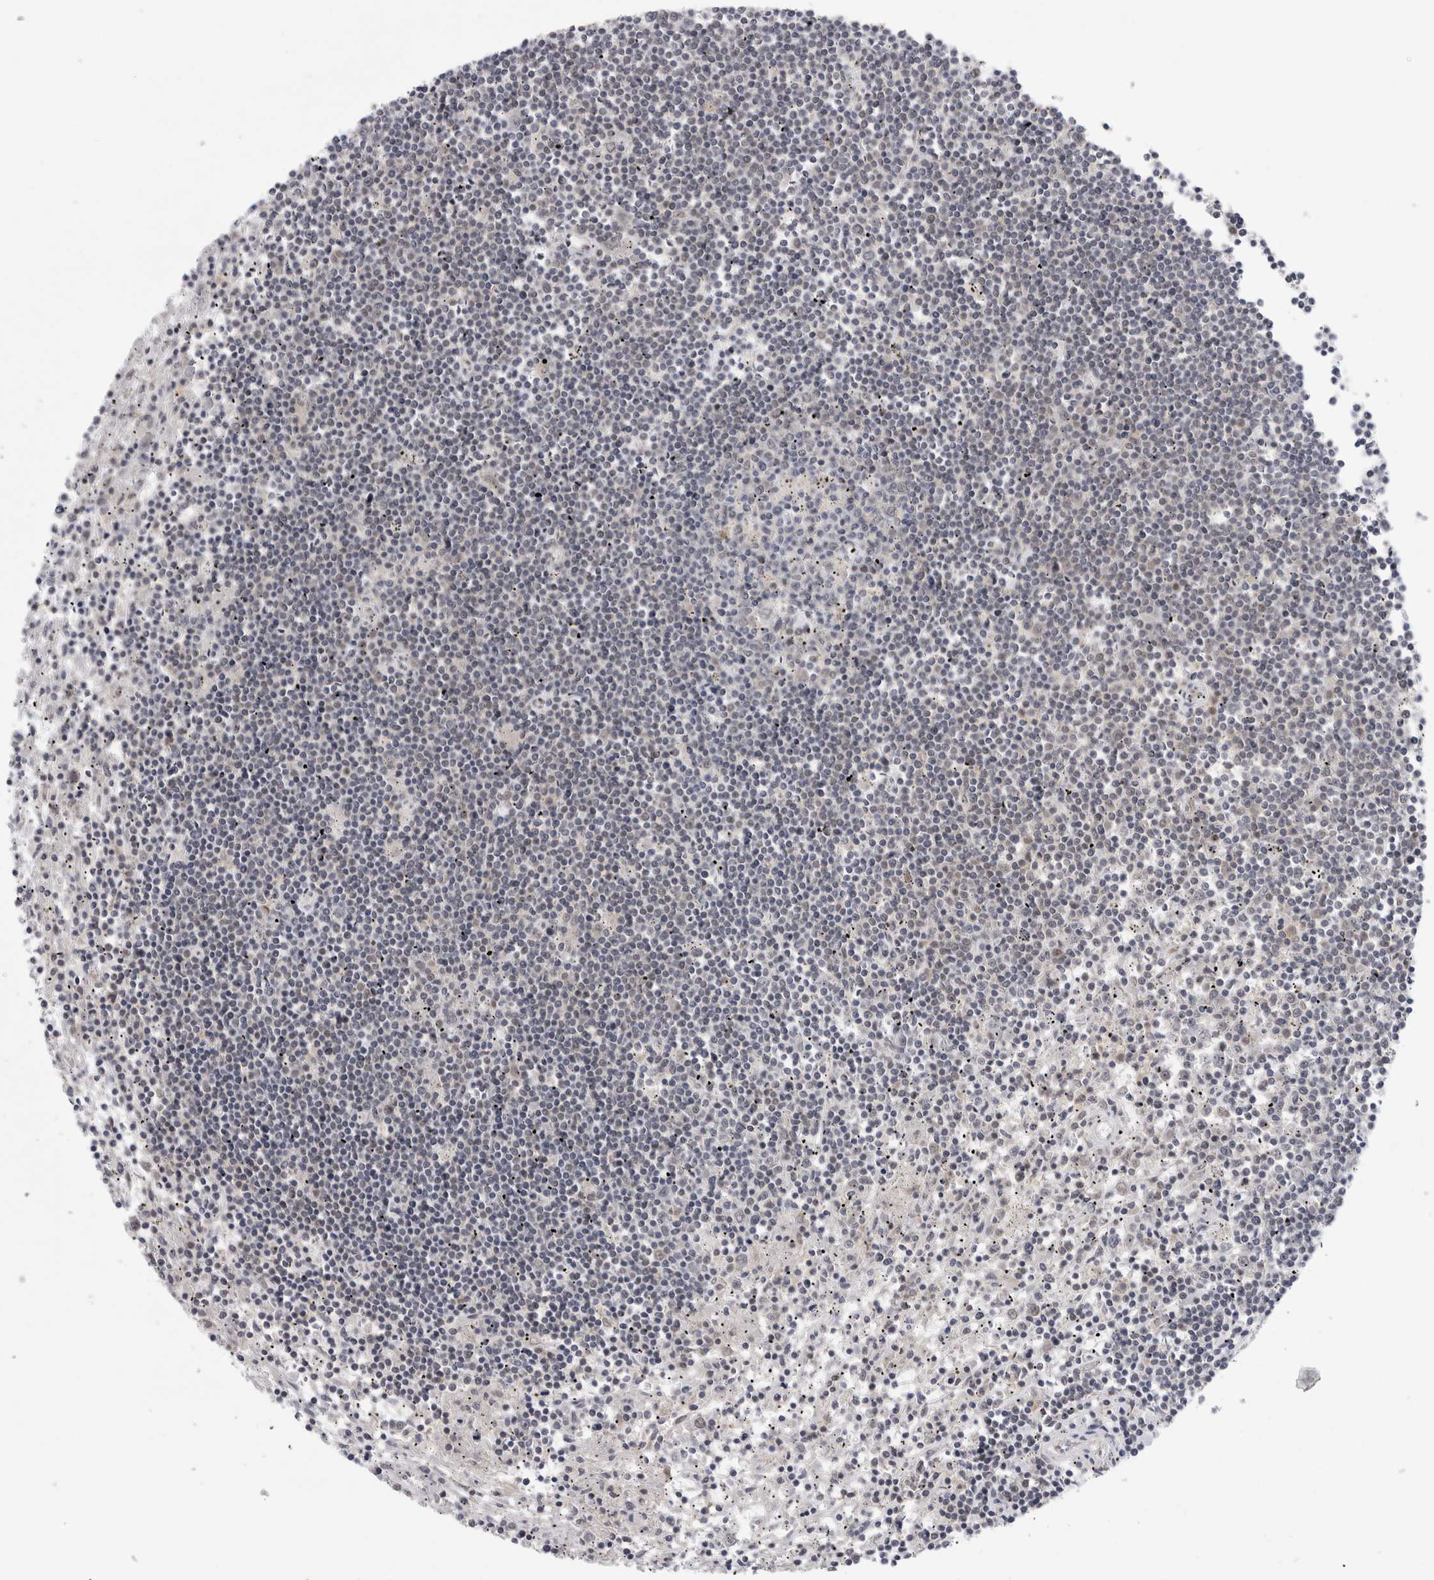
{"staining": {"intensity": "negative", "quantity": "none", "location": "none"}, "tissue": "lymphoma", "cell_type": "Tumor cells", "image_type": "cancer", "snomed": [{"axis": "morphology", "description": "Malignant lymphoma, non-Hodgkin's type, Low grade"}, {"axis": "topography", "description": "Spleen"}], "caption": "This is a histopathology image of immunohistochemistry (IHC) staining of low-grade malignant lymphoma, non-Hodgkin's type, which shows no staining in tumor cells.", "gene": "PSMB2", "patient": {"sex": "male", "age": 76}}